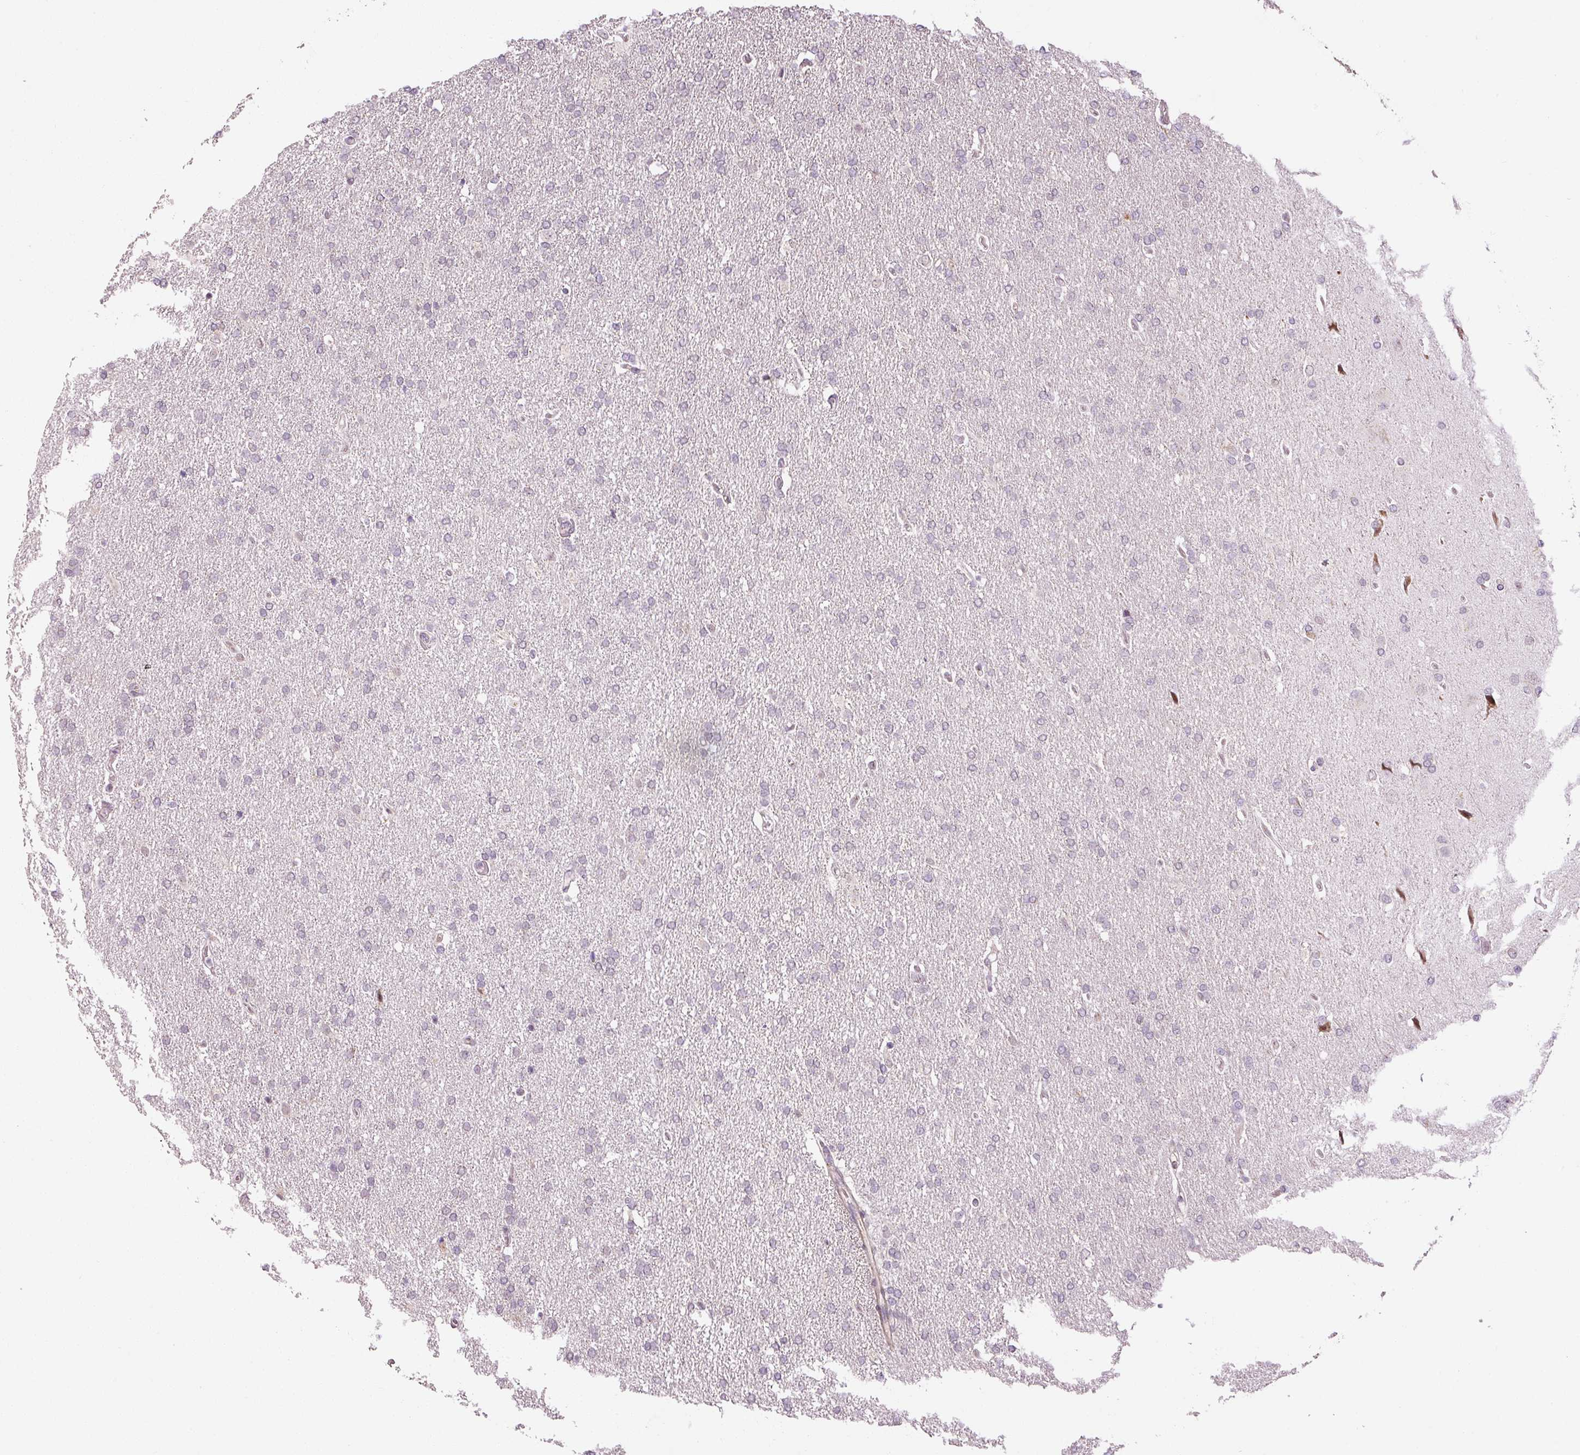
{"staining": {"intensity": "negative", "quantity": "none", "location": "none"}, "tissue": "glioma", "cell_type": "Tumor cells", "image_type": "cancer", "snomed": [{"axis": "morphology", "description": "Glioma, malignant, High grade"}, {"axis": "topography", "description": "Brain"}], "caption": "Immunohistochemical staining of human malignant high-grade glioma reveals no significant expression in tumor cells. (IHC, brightfield microscopy, high magnification).", "gene": "ANKRD20A1", "patient": {"sex": "male", "age": 72}}